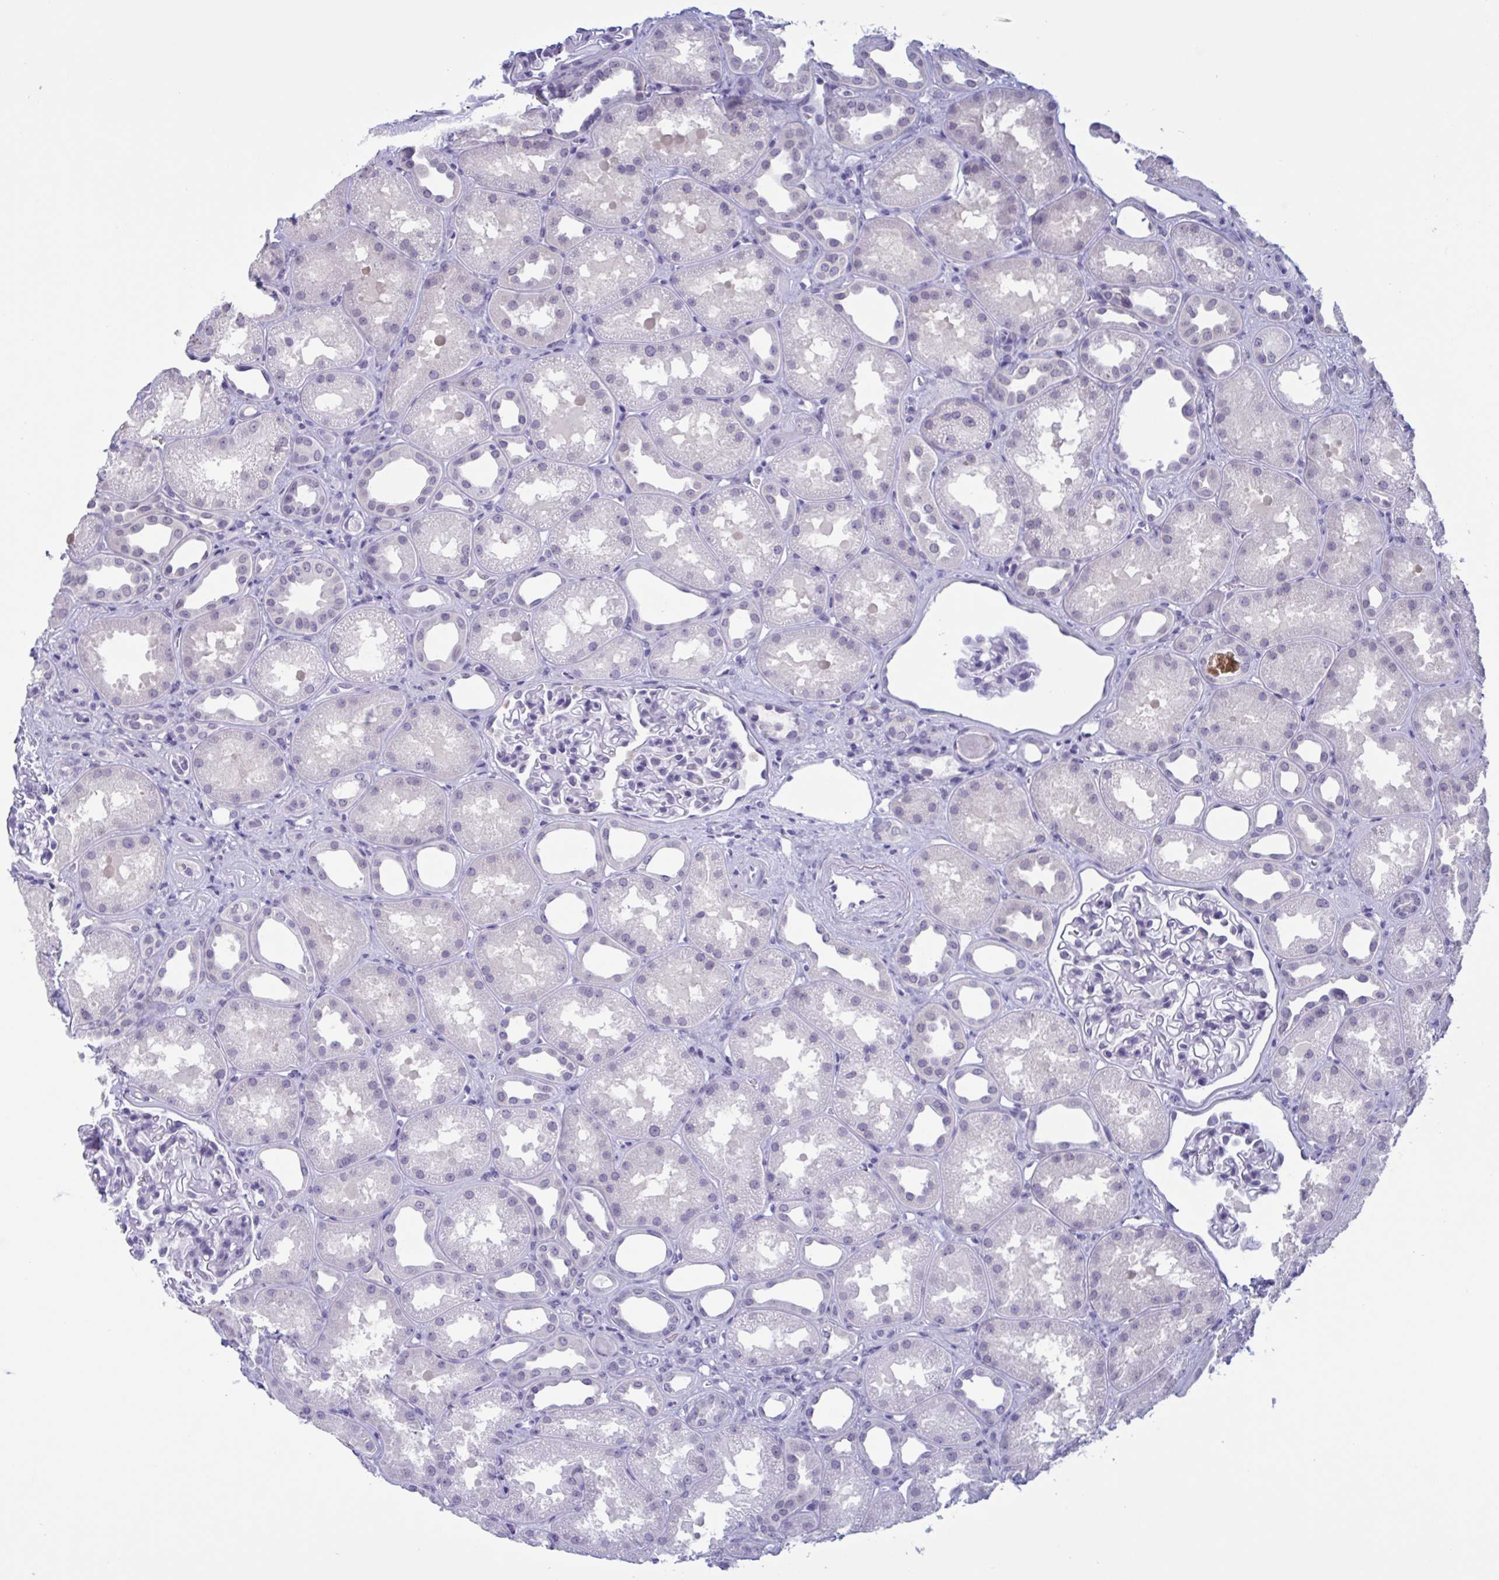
{"staining": {"intensity": "negative", "quantity": "none", "location": "none"}, "tissue": "kidney", "cell_type": "Cells in glomeruli", "image_type": "normal", "snomed": [{"axis": "morphology", "description": "Normal tissue, NOS"}, {"axis": "topography", "description": "Kidney"}], "caption": "Immunohistochemistry (IHC) micrograph of normal kidney: kidney stained with DAB displays no significant protein expression in cells in glomeruli.", "gene": "SERPINB13", "patient": {"sex": "male", "age": 61}}